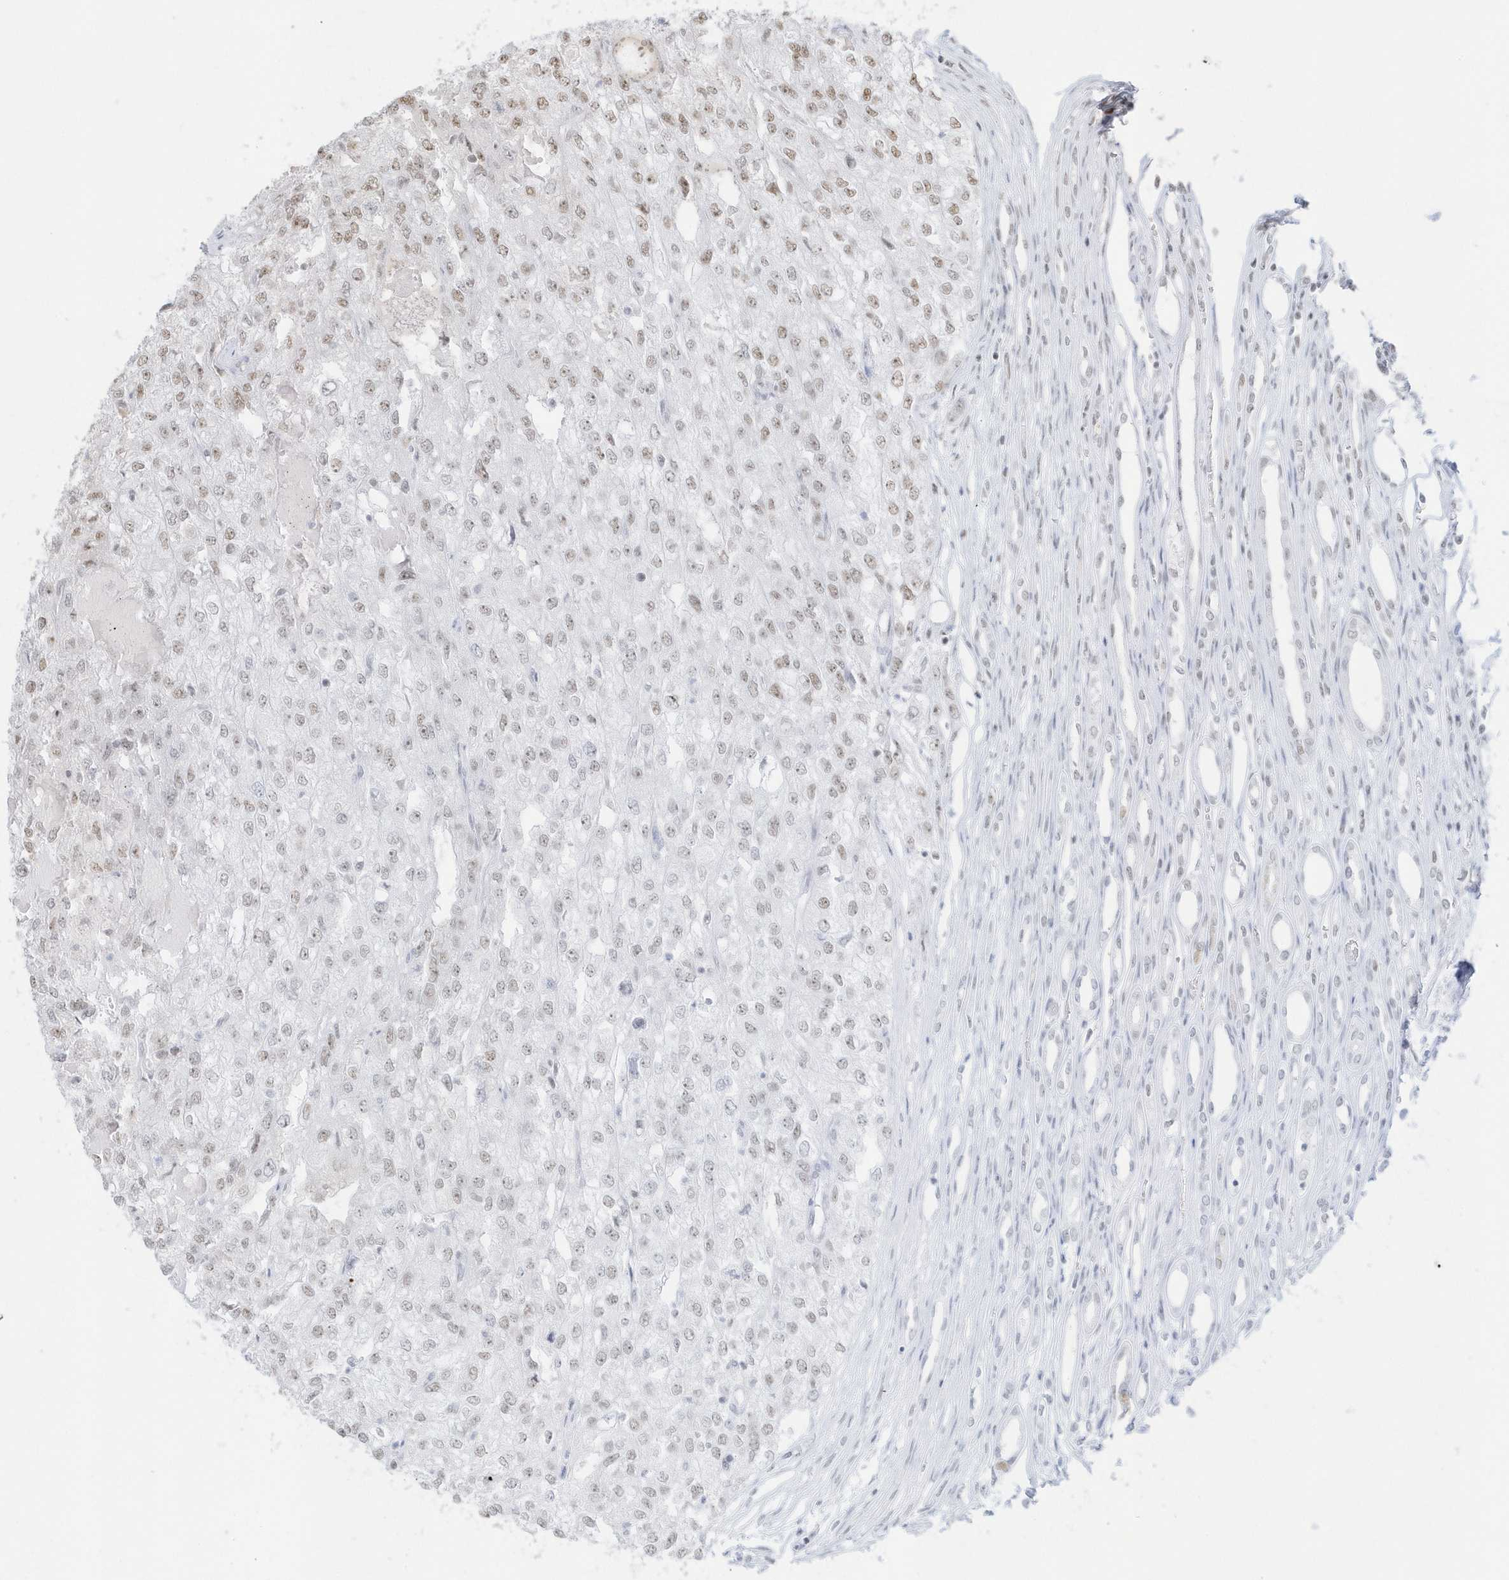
{"staining": {"intensity": "moderate", "quantity": "25%-75%", "location": "nuclear"}, "tissue": "renal cancer", "cell_type": "Tumor cells", "image_type": "cancer", "snomed": [{"axis": "morphology", "description": "Adenocarcinoma, NOS"}, {"axis": "topography", "description": "Kidney"}], "caption": "About 25%-75% of tumor cells in human renal adenocarcinoma exhibit moderate nuclear protein staining as visualized by brown immunohistochemical staining.", "gene": "PPIL2", "patient": {"sex": "female", "age": 54}}